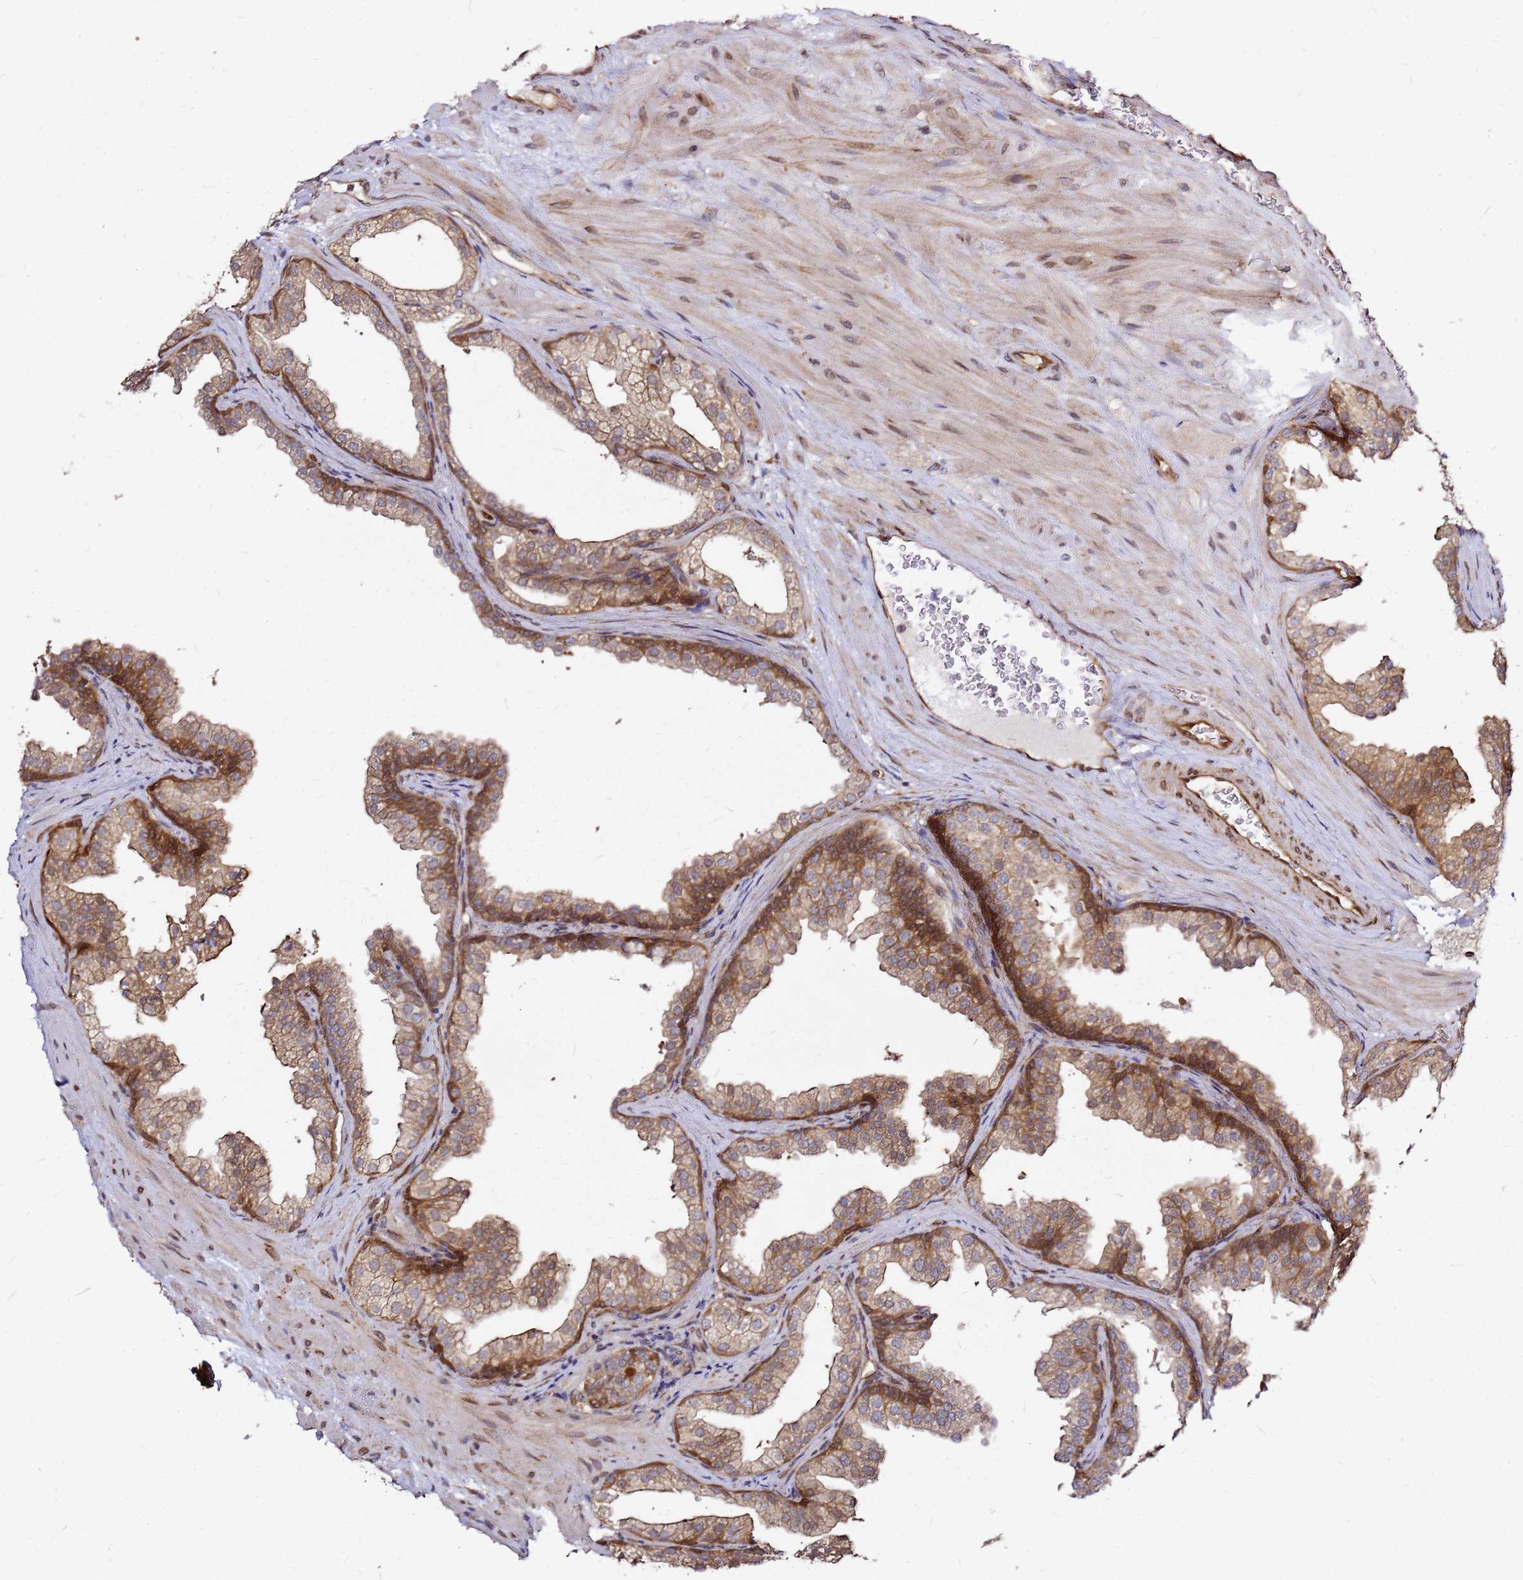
{"staining": {"intensity": "strong", "quantity": "<25%", "location": "cytoplasmic/membranous"}, "tissue": "prostate", "cell_type": "Glandular cells", "image_type": "normal", "snomed": [{"axis": "morphology", "description": "Normal tissue, NOS"}, {"axis": "topography", "description": "Prostate"}], "caption": "Unremarkable prostate demonstrates strong cytoplasmic/membranous expression in approximately <25% of glandular cells (Stains: DAB (3,3'-diaminobenzidine) in brown, nuclei in blue, Microscopy: brightfield microscopy at high magnification)..", "gene": "NUDT14", "patient": {"sex": "male", "age": 37}}